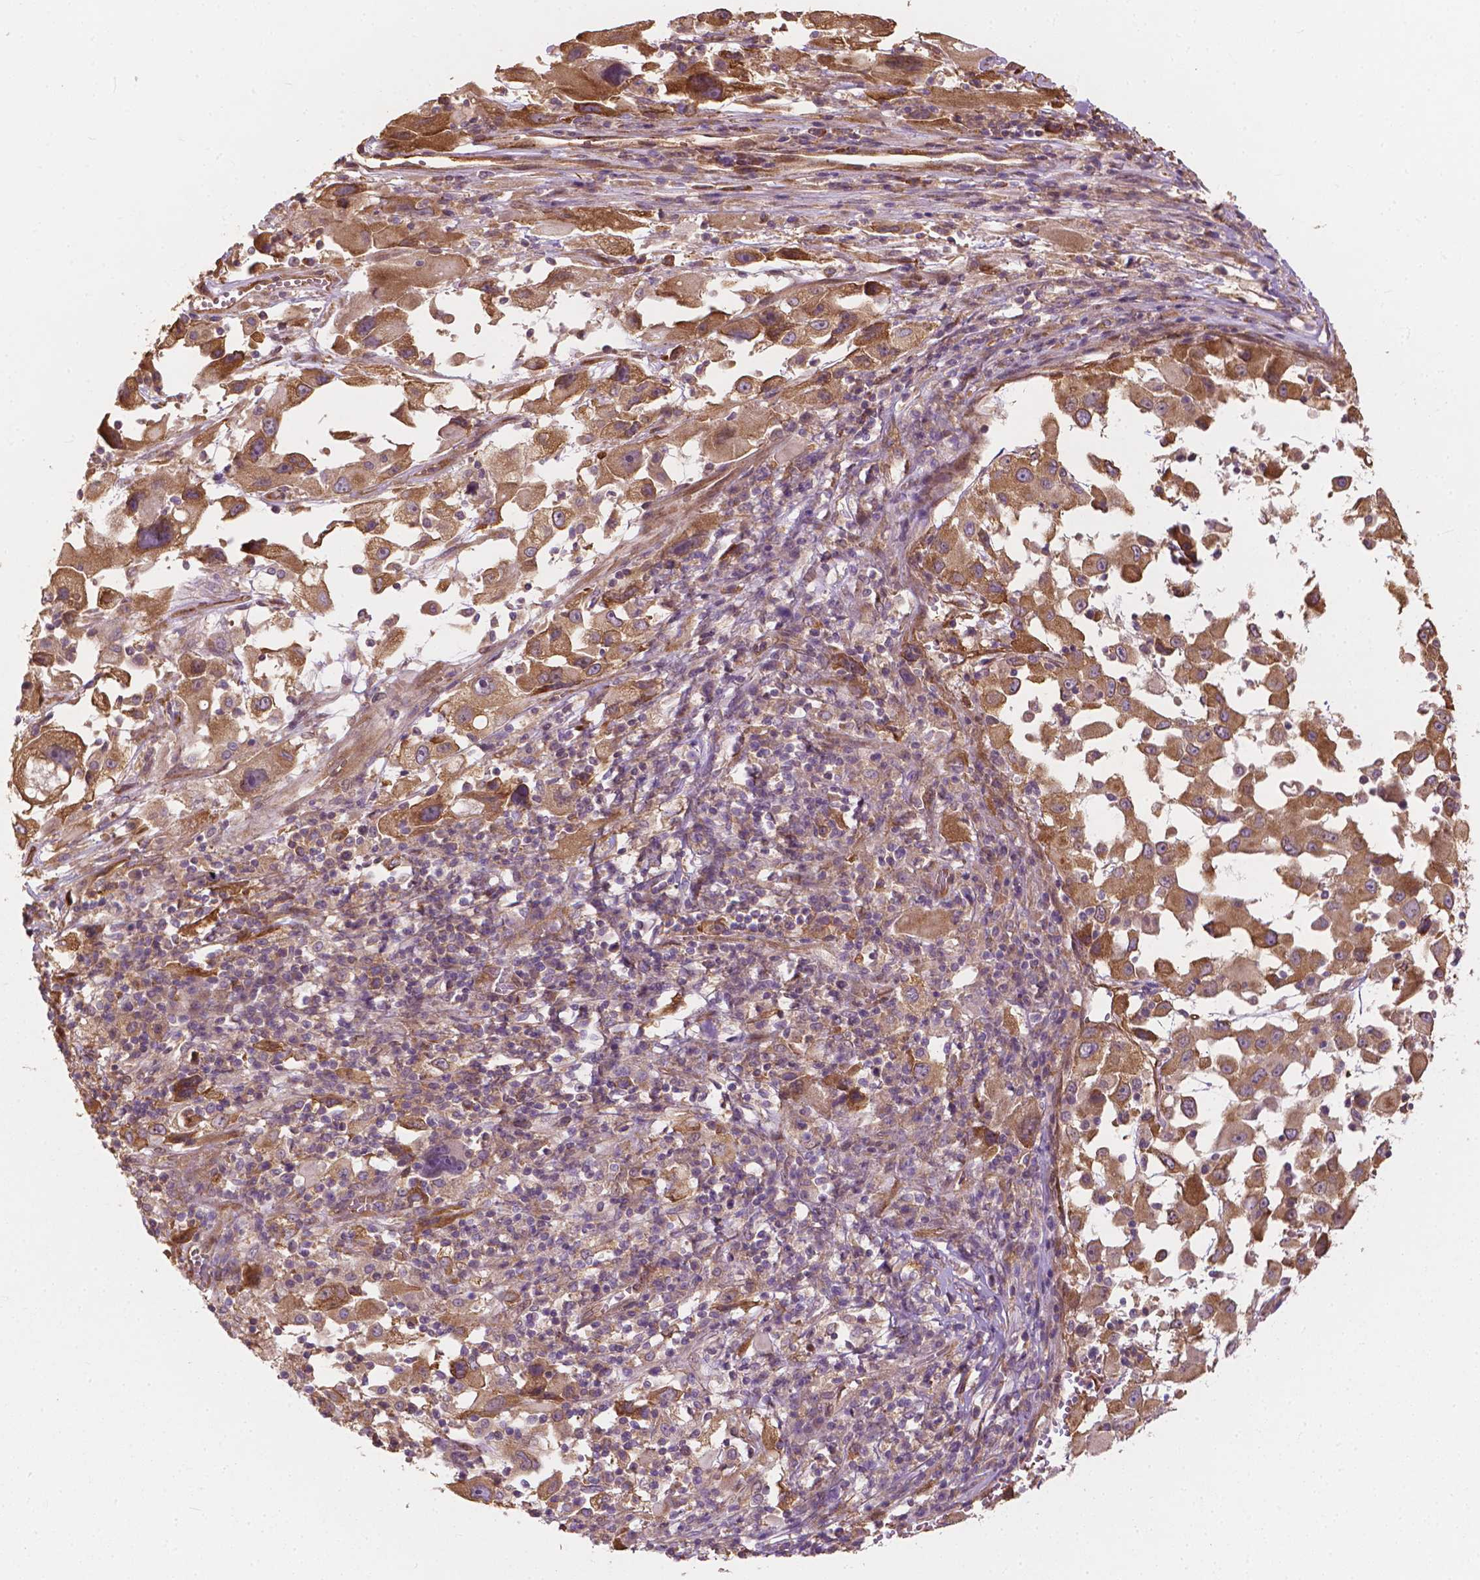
{"staining": {"intensity": "moderate", "quantity": ">75%", "location": "cytoplasmic/membranous"}, "tissue": "melanoma", "cell_type": "Tumor cells", "image_type": "cancer", "snomed": [{"axis": "morphology", "description": "Malignant melanoma, Metastatic site"}, {"axis": "topography", "description": "Soft tissue"}], "caption": "Immunohistochemistry of melanoma reveals medium levels of moderate cytoplasmic/membranous staining in about >75% of tumor cells. (DAB (3,3'-diaminobenzidine) IHC, brown staining for protein, blue staining for nuclei).", "gene": "G3BP1", "patient": {"sex": "male", "age": 50}}